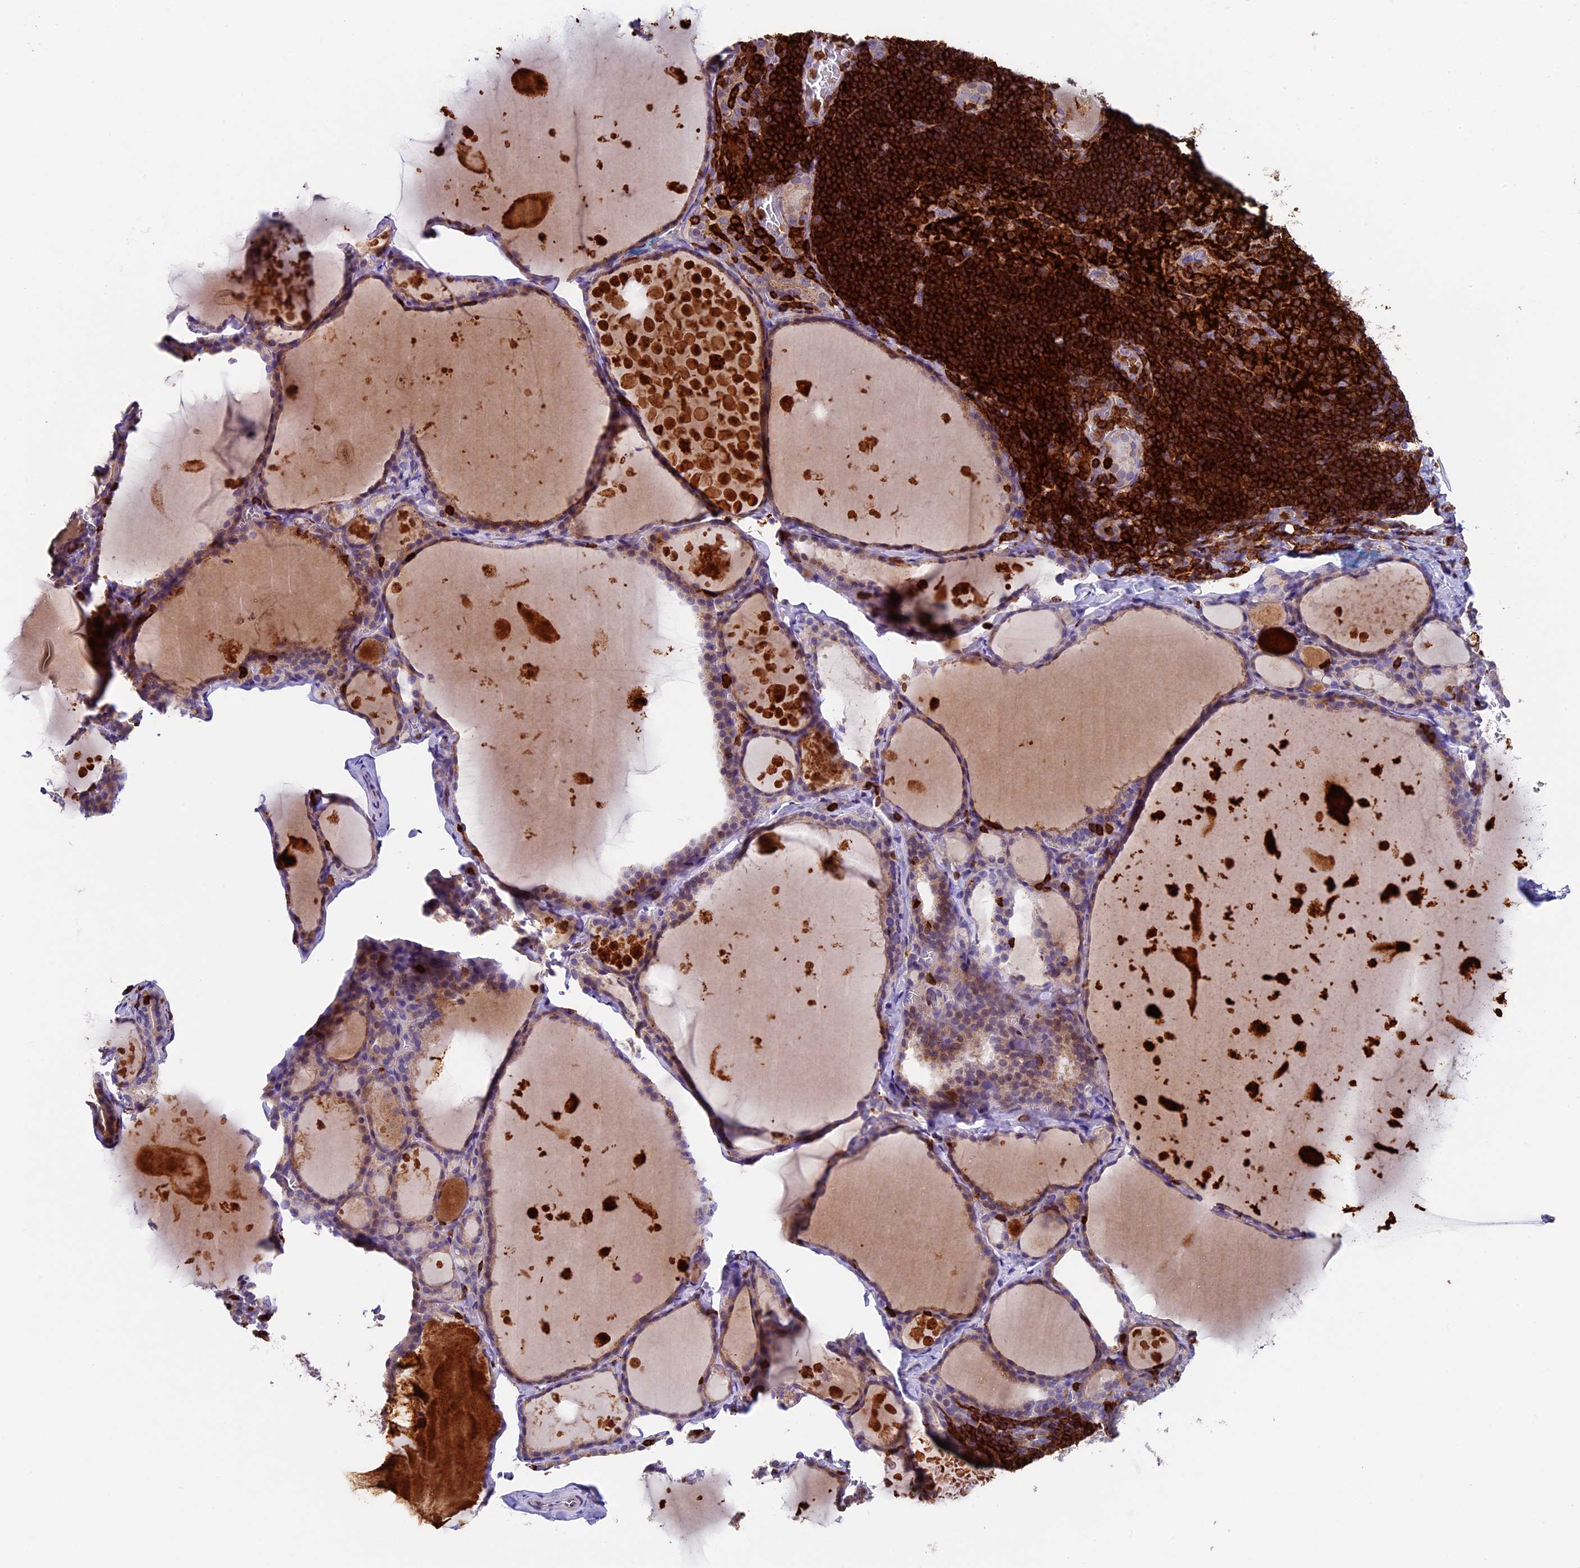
{"staining": {"intensity": "weak", "quantity": "<25%", "location": "cytoplasmic/membranous"}, "tissue": "thyroid gland", "cell_type": "Glandular cells", "image_type": "normal", "snomed": [{"axis": "morphology", "description": "Normal tissue, NOS"}, {"axis": "topography", "description": "Thyroid gland"}], "caption": "Protein analysis of unremarkable thyroid gland reveals no significant positivity in glandular cells. (Brightfield microscopy of DAB IHC at high magnification).", "gene": "ADAT1", "patient": {"sex": "male", "age": 56}}